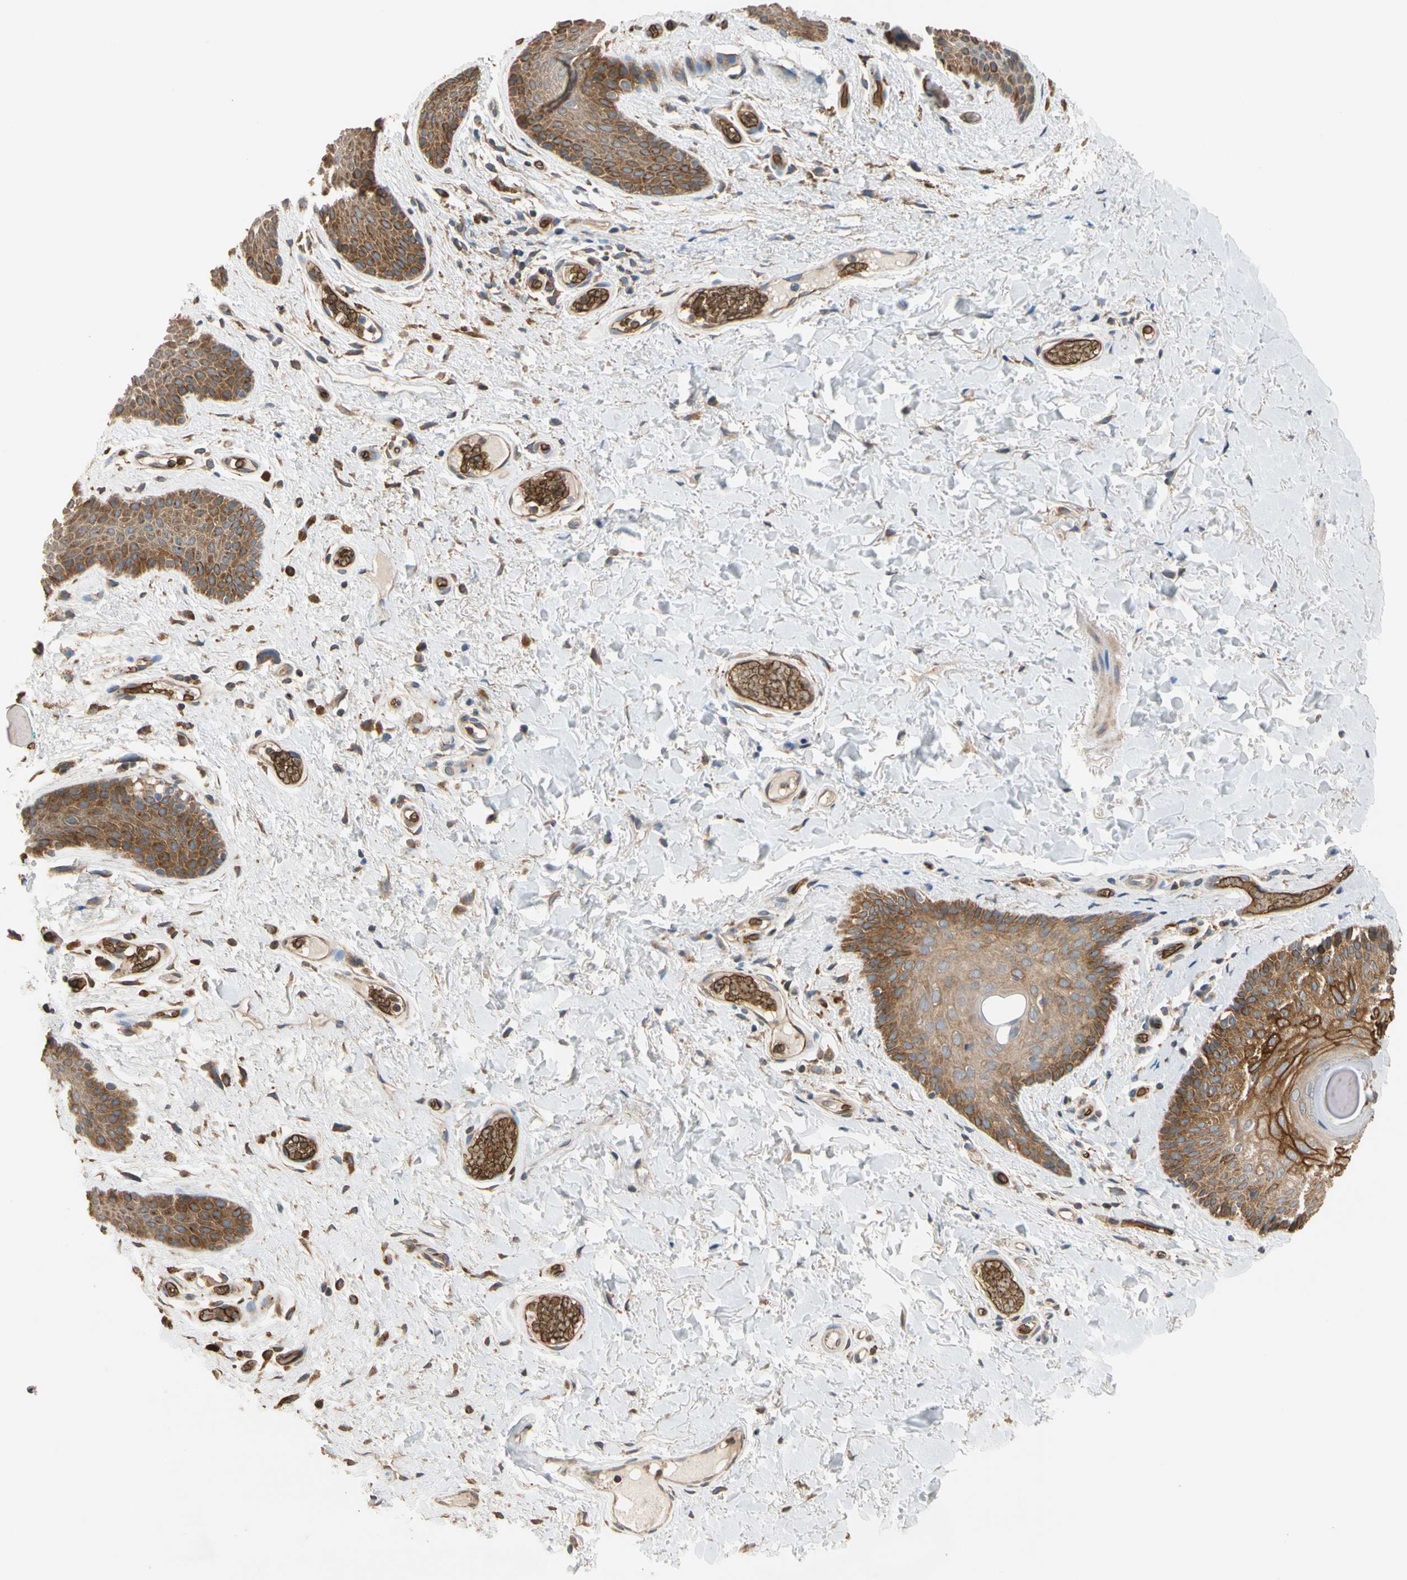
{"staining": {"intensity": "moderate", "quantity": "25%-75%", "location": "cytoplasmic/membranous"}, "tissue": "skin", "cell_type": "Epidermal cells", "image_type": "normal", "snomed": [{"axis": "morphology", "description": "Normal tissue, NOS"}, {"axis": "topography", "description": "Anal"}], "caption": "A micrograph of skin stained for a protein shows moderate cytoplasmic/membranous brown staining in epidermal cells. The staining was performed using DAB to visualize the protein expression in brown, while the nuclei were stained in blue with hematoxylin (Magnification: 20x).", "gene": "RIOK2", "patient": {"sex": "male", "age": 74}}